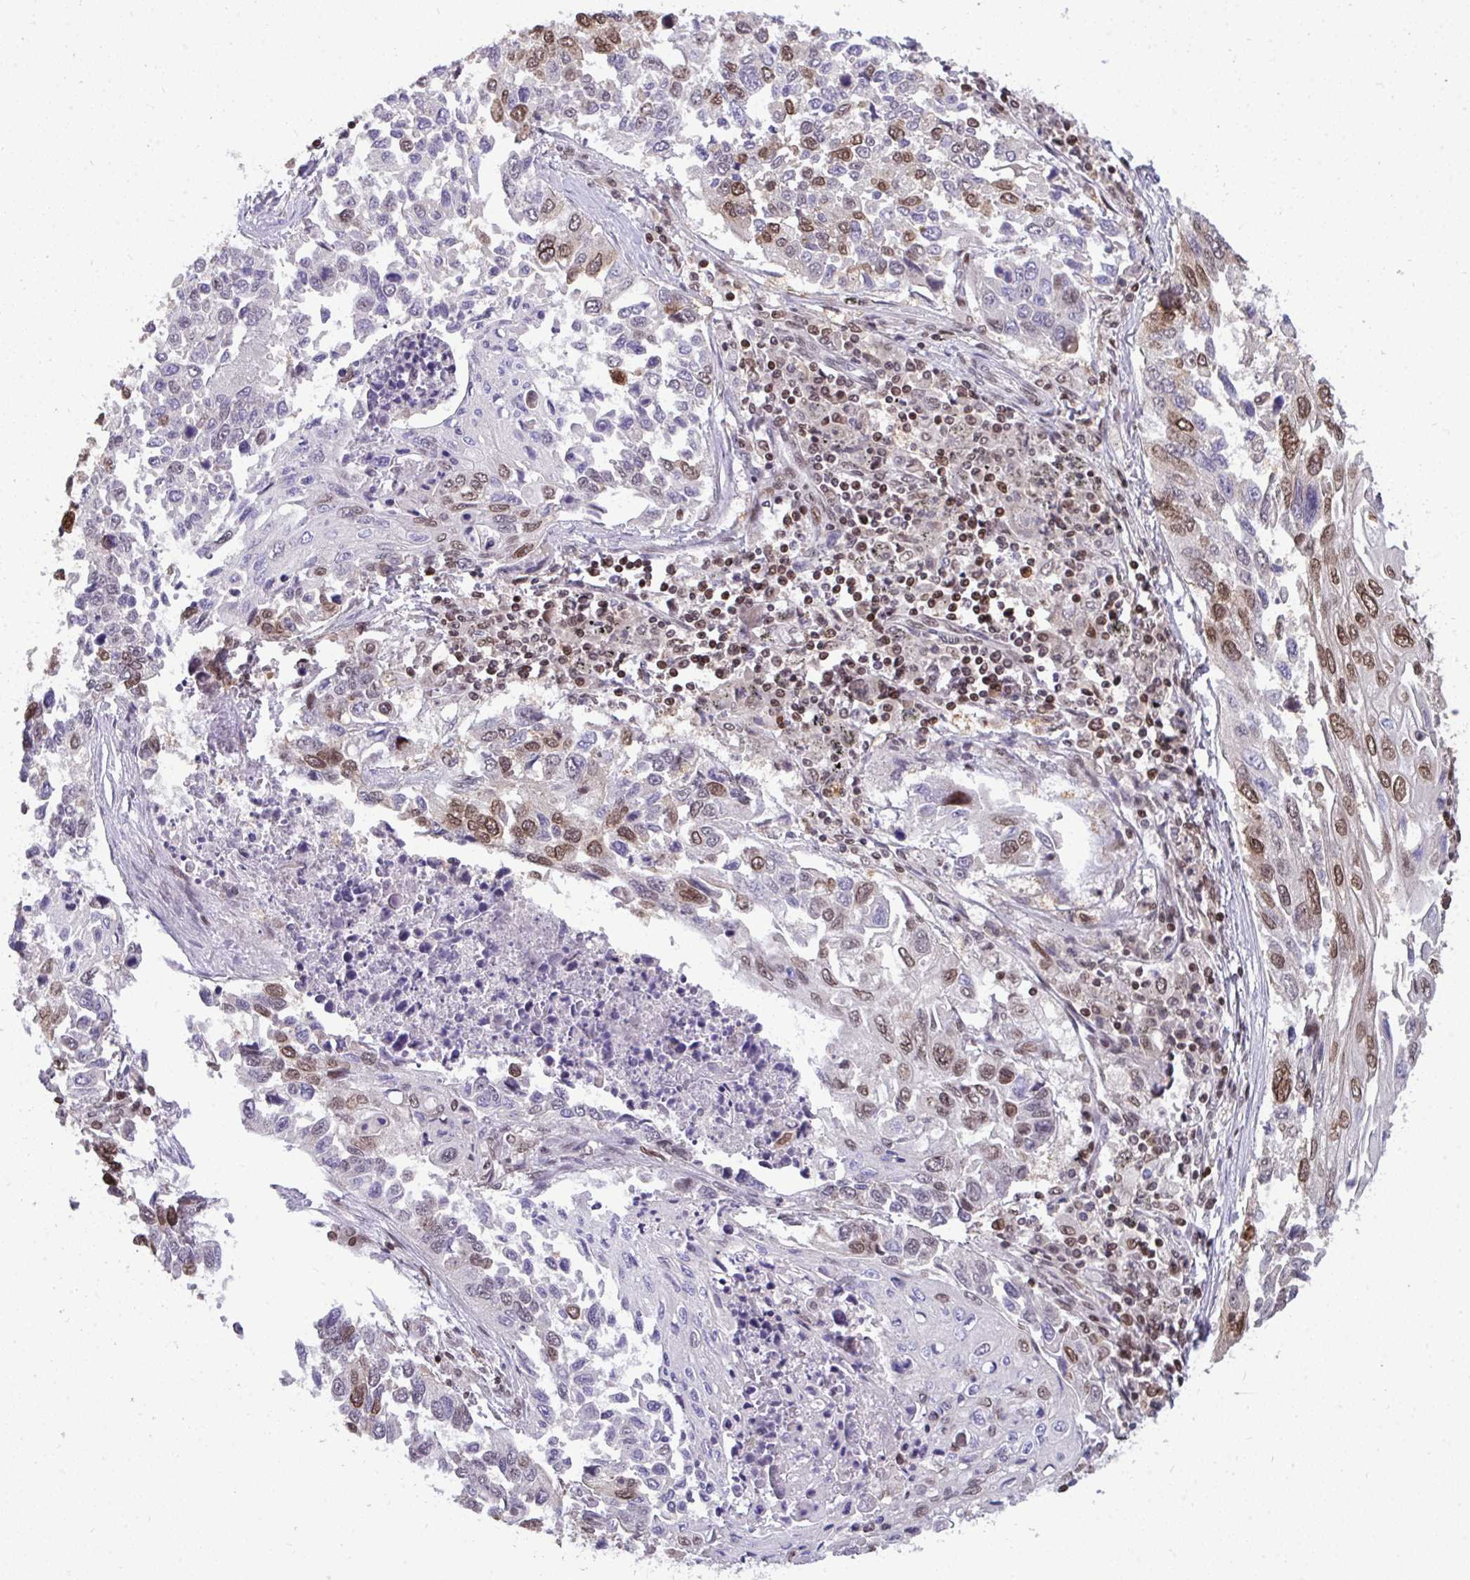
{"staining": {"intensity": "moderate", "quantity": "25%-75%", "location": "nuclear"}, "tissue": "lung cancer", "cell_type": "Tumor cells", "image_type": "cancer", "snomed": [{"axis": "morphology", "description": "Squamous cell carcinoma, NOS"}, {"axis": "topography", "description": "Lung"}], "caption": "Approximately 25%-75% of tumor cells in squamous cell carcinoma (lung) reveal moderate nuclear protein positivity as visualized by brown immunohistochemical staining.", "gene": "JPT1", "patient": {"sex": "male", "age": 62}}